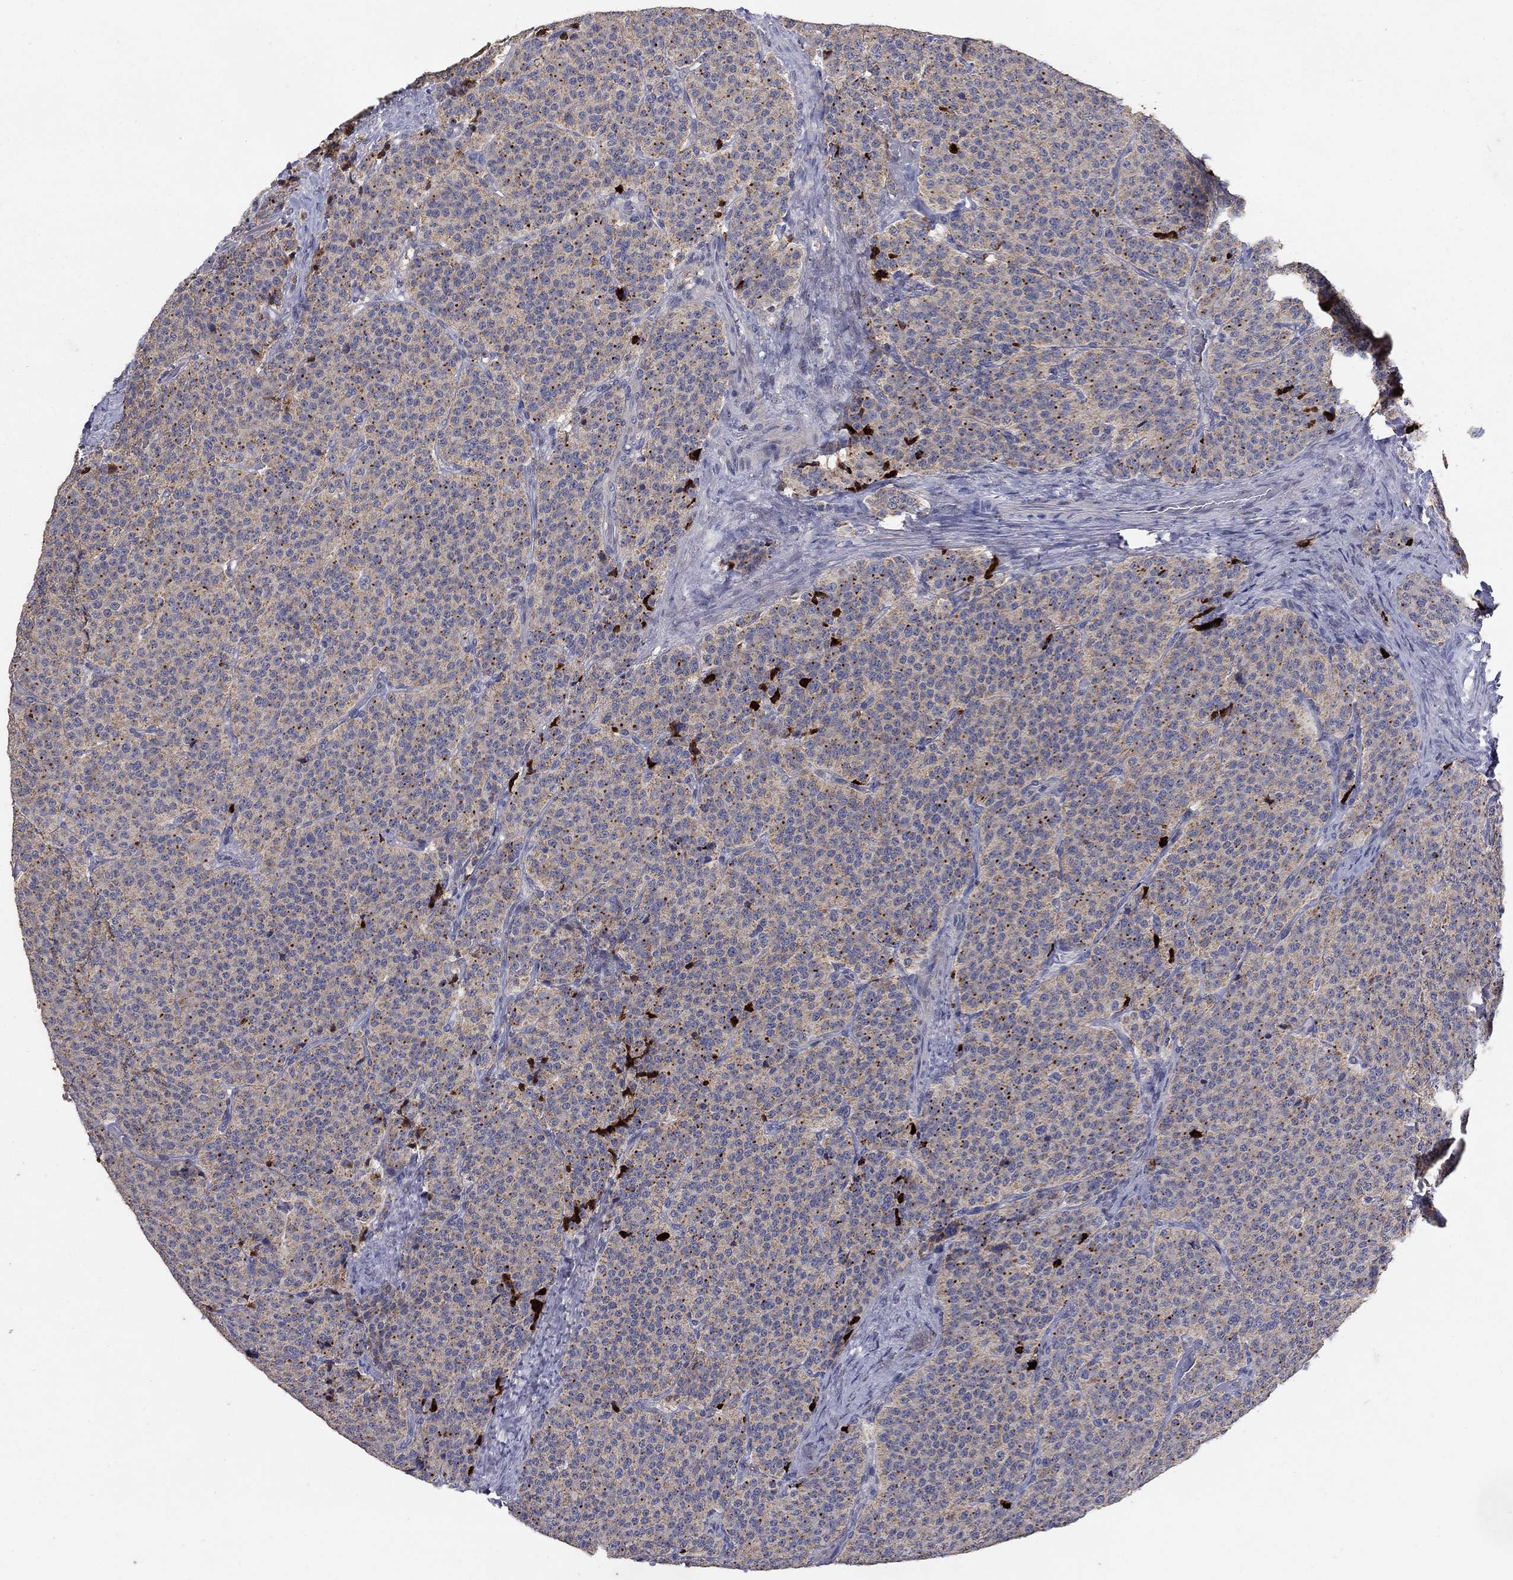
{"staining": {"intensity": "weak", "quantity": ">75%", "location": "cytoplasmic/membranous"}, "tissue": "carcinoid", "cell_type": "Tumor cells", "image_type": "cancer", "snomed": [{"axis": "morphology", "description": "Carcinoid, malignant, NOS"}, {"axis": "topography", "description": "Small intestine"}], "caption": "A high-resolution photomicrograph shows IHC staining of carcinoid, which exhibits weak cytoplasmic/membranous expression in about >75% of tumor cells.", "gene": "GPSM1", "patient": {"sex": "female", "age": 58}}